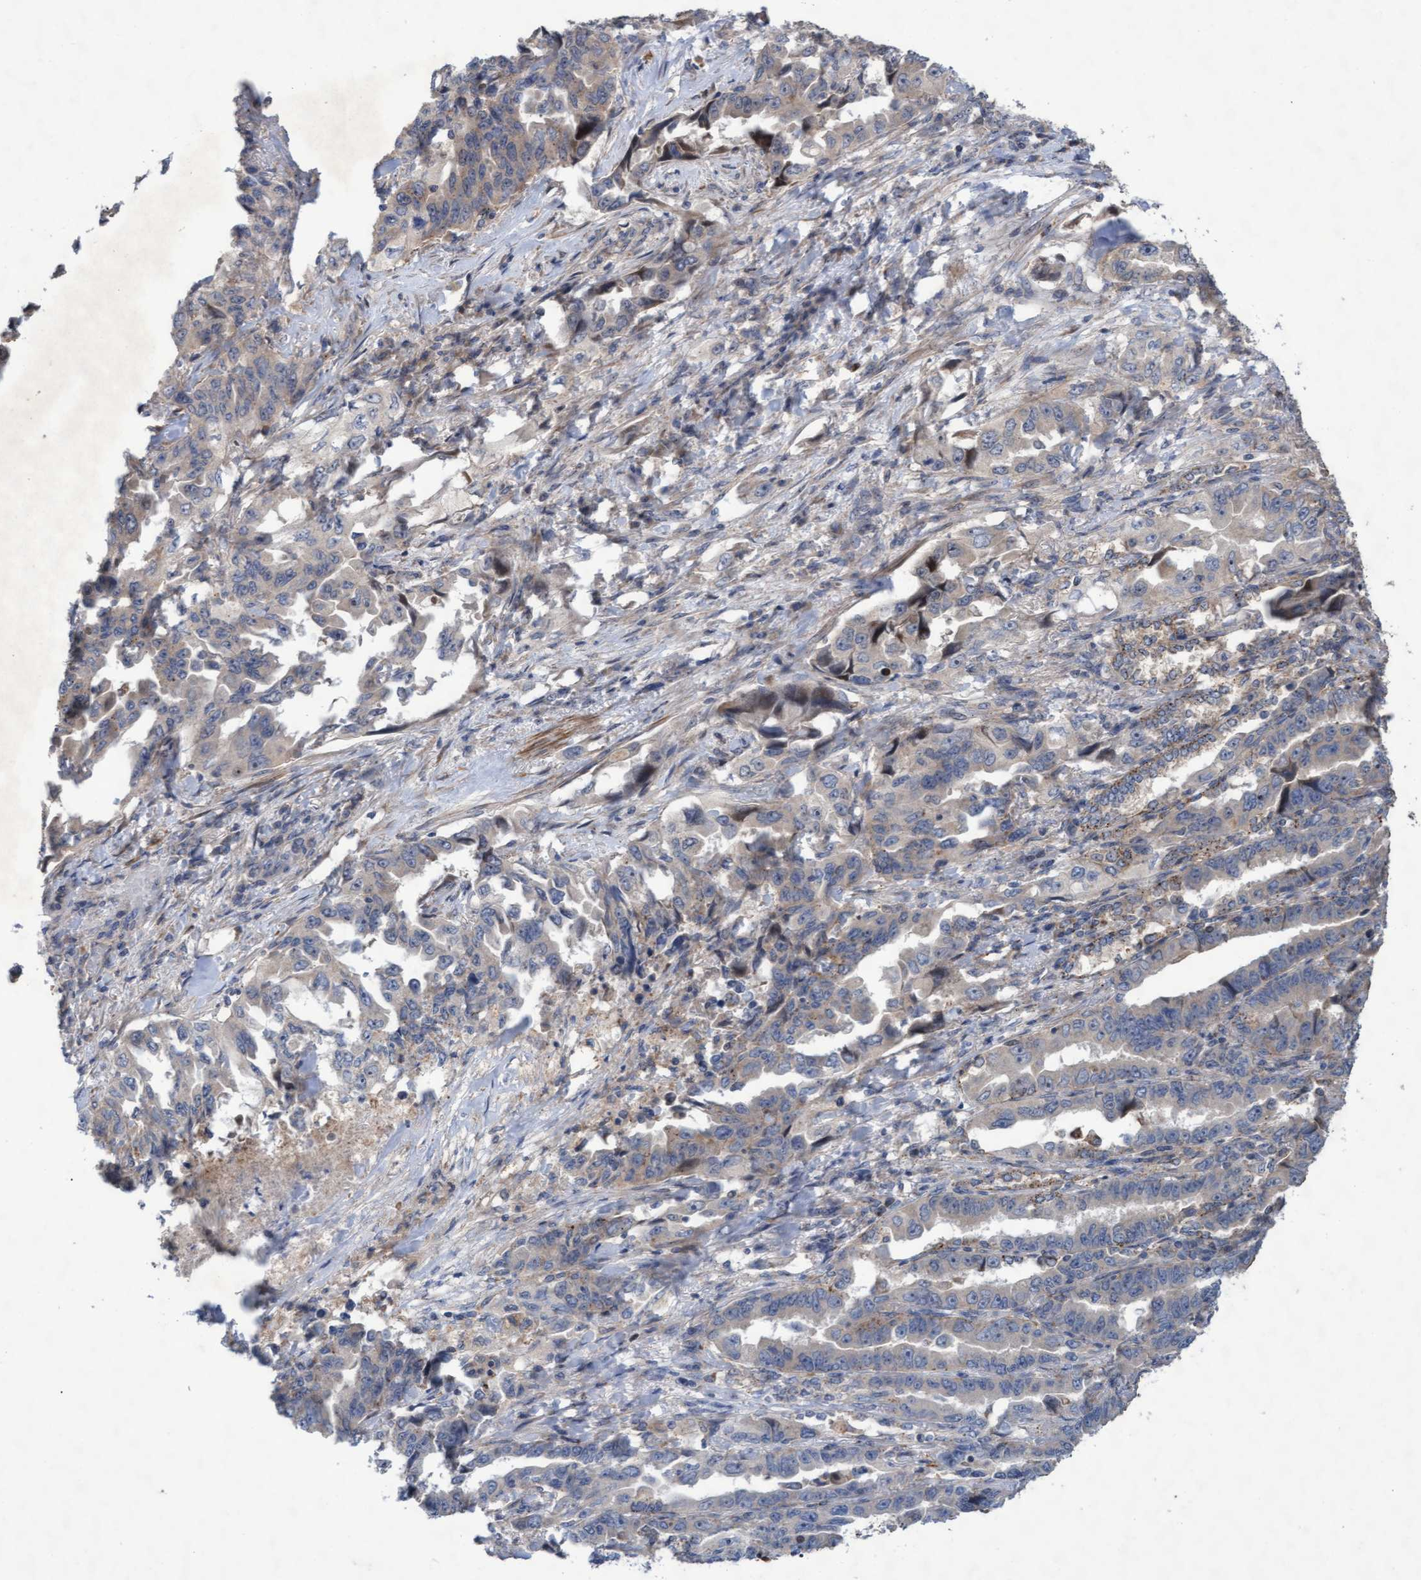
{"staining": {"intensity": "weak", "quantity": "<25%", "location": "cytoplasmic/membranous"}, "tissue": "lung cancer", "cell_type": "Tumor cells", "image_type": "cancer", "snomed": [{"axis": "morphology", "description": "Adenocarcinoma, NOS"}, {"axis": "topography", "description": "Lung"}], "caption": "Immunohistochemical staining of lung cancer shows no significant positivity in tumor cells. (DAB (3,3'-diaminobenzidine) immunohistochemistry, high magnification).", "gene": "ABCF2", "patient": {"sex": "female", "age": 51}}